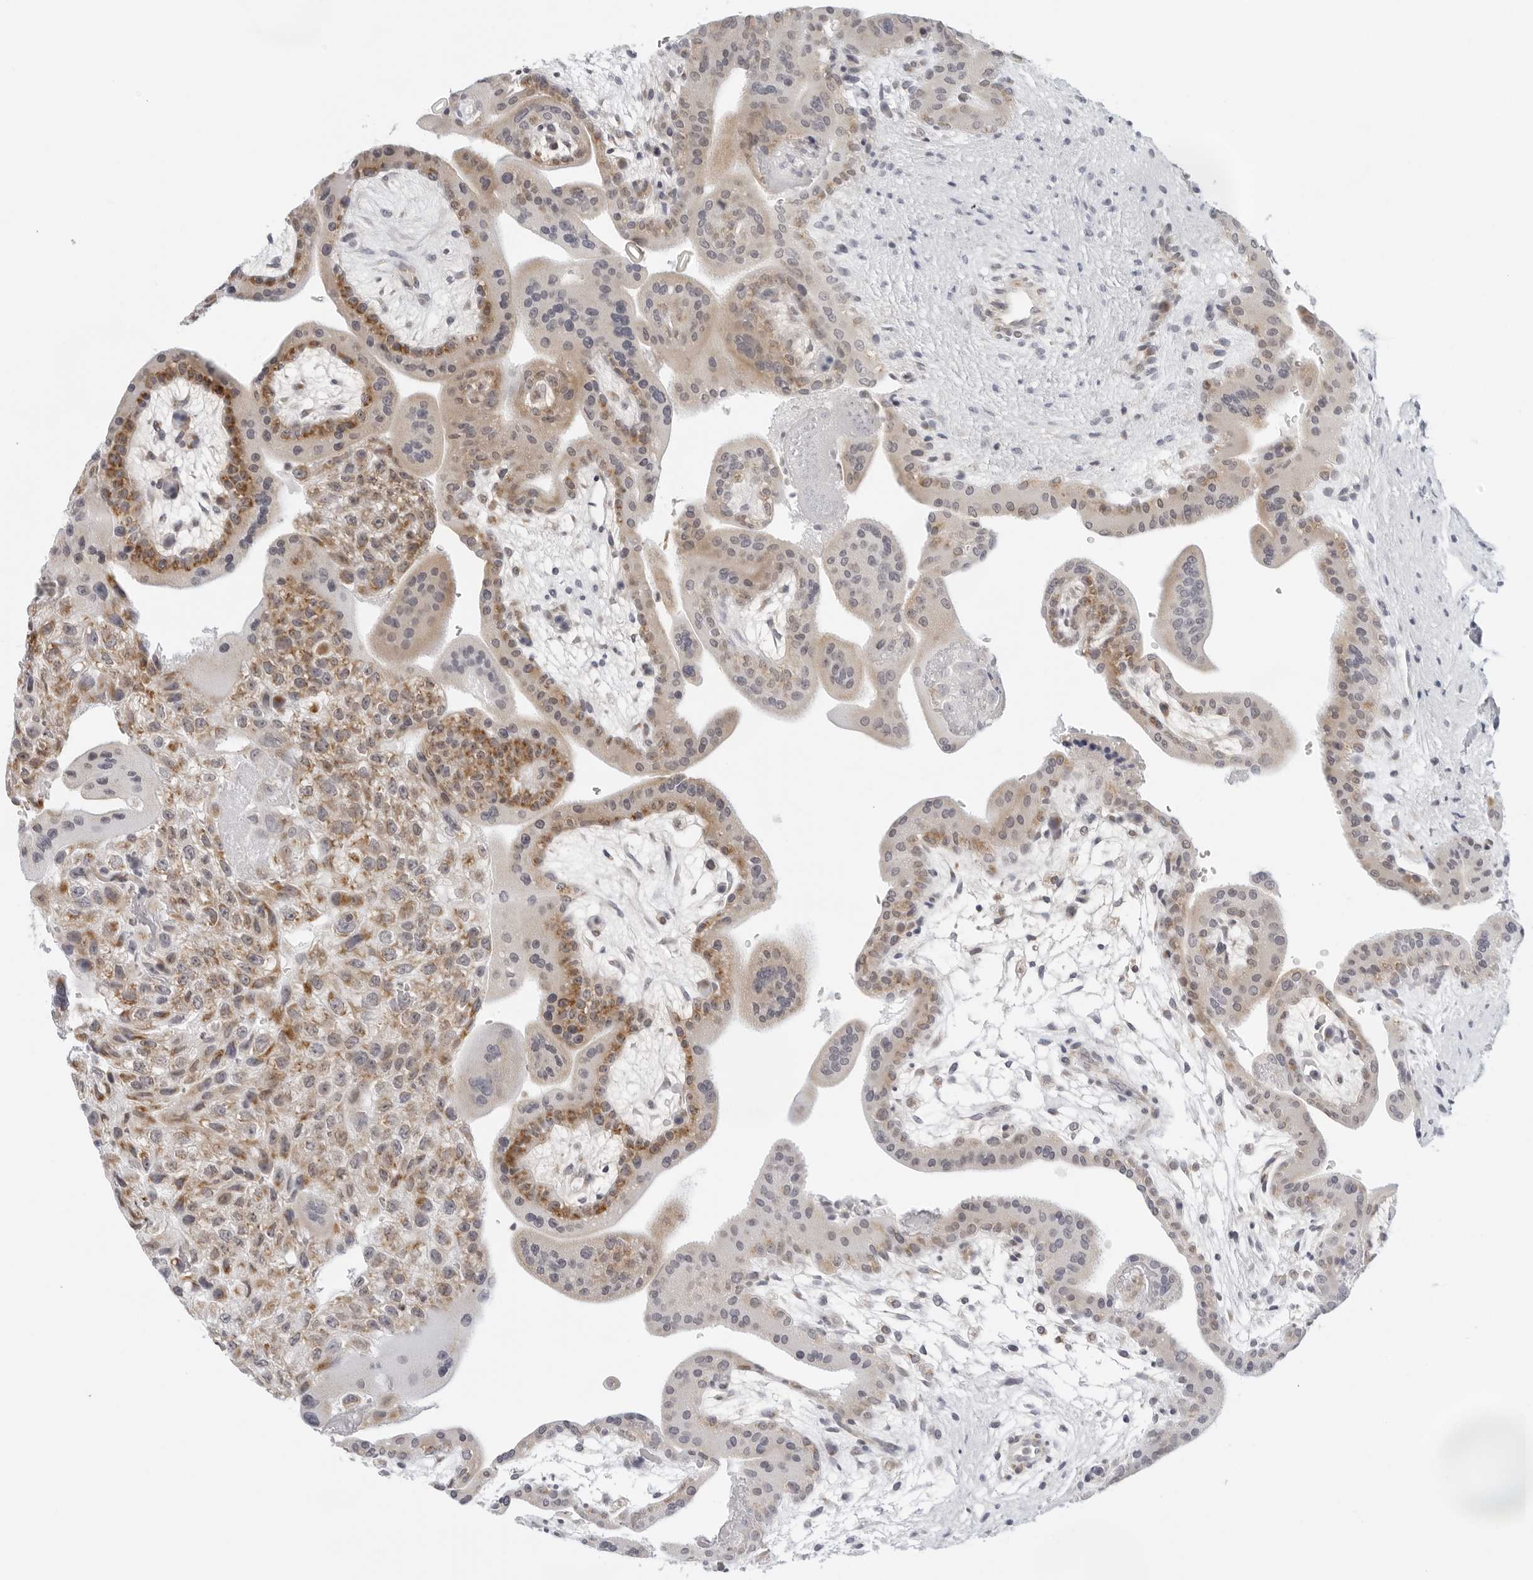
{"staining": {"intensity": "weak", "quantity": "<25%", "location": "cytoplasmic/membranous"}, "tissue": "placenta", "cell_type": "Decidual cells", "image_type": "normal", "snomed": [{"axis": "morphology", "description": "Normal tissue, NOS"}, {"axis": "topography", "description": "Placenta"}], "caption": "Immunohistochemistry (IHC) photomicrograph of normal placenta: human placenta stained with DAB (3,3'-diaminobenzidine) shows no significant protein staining in decidual cells.", "gene": "CIART", "patient": {"sex": "female", "age": 35}}